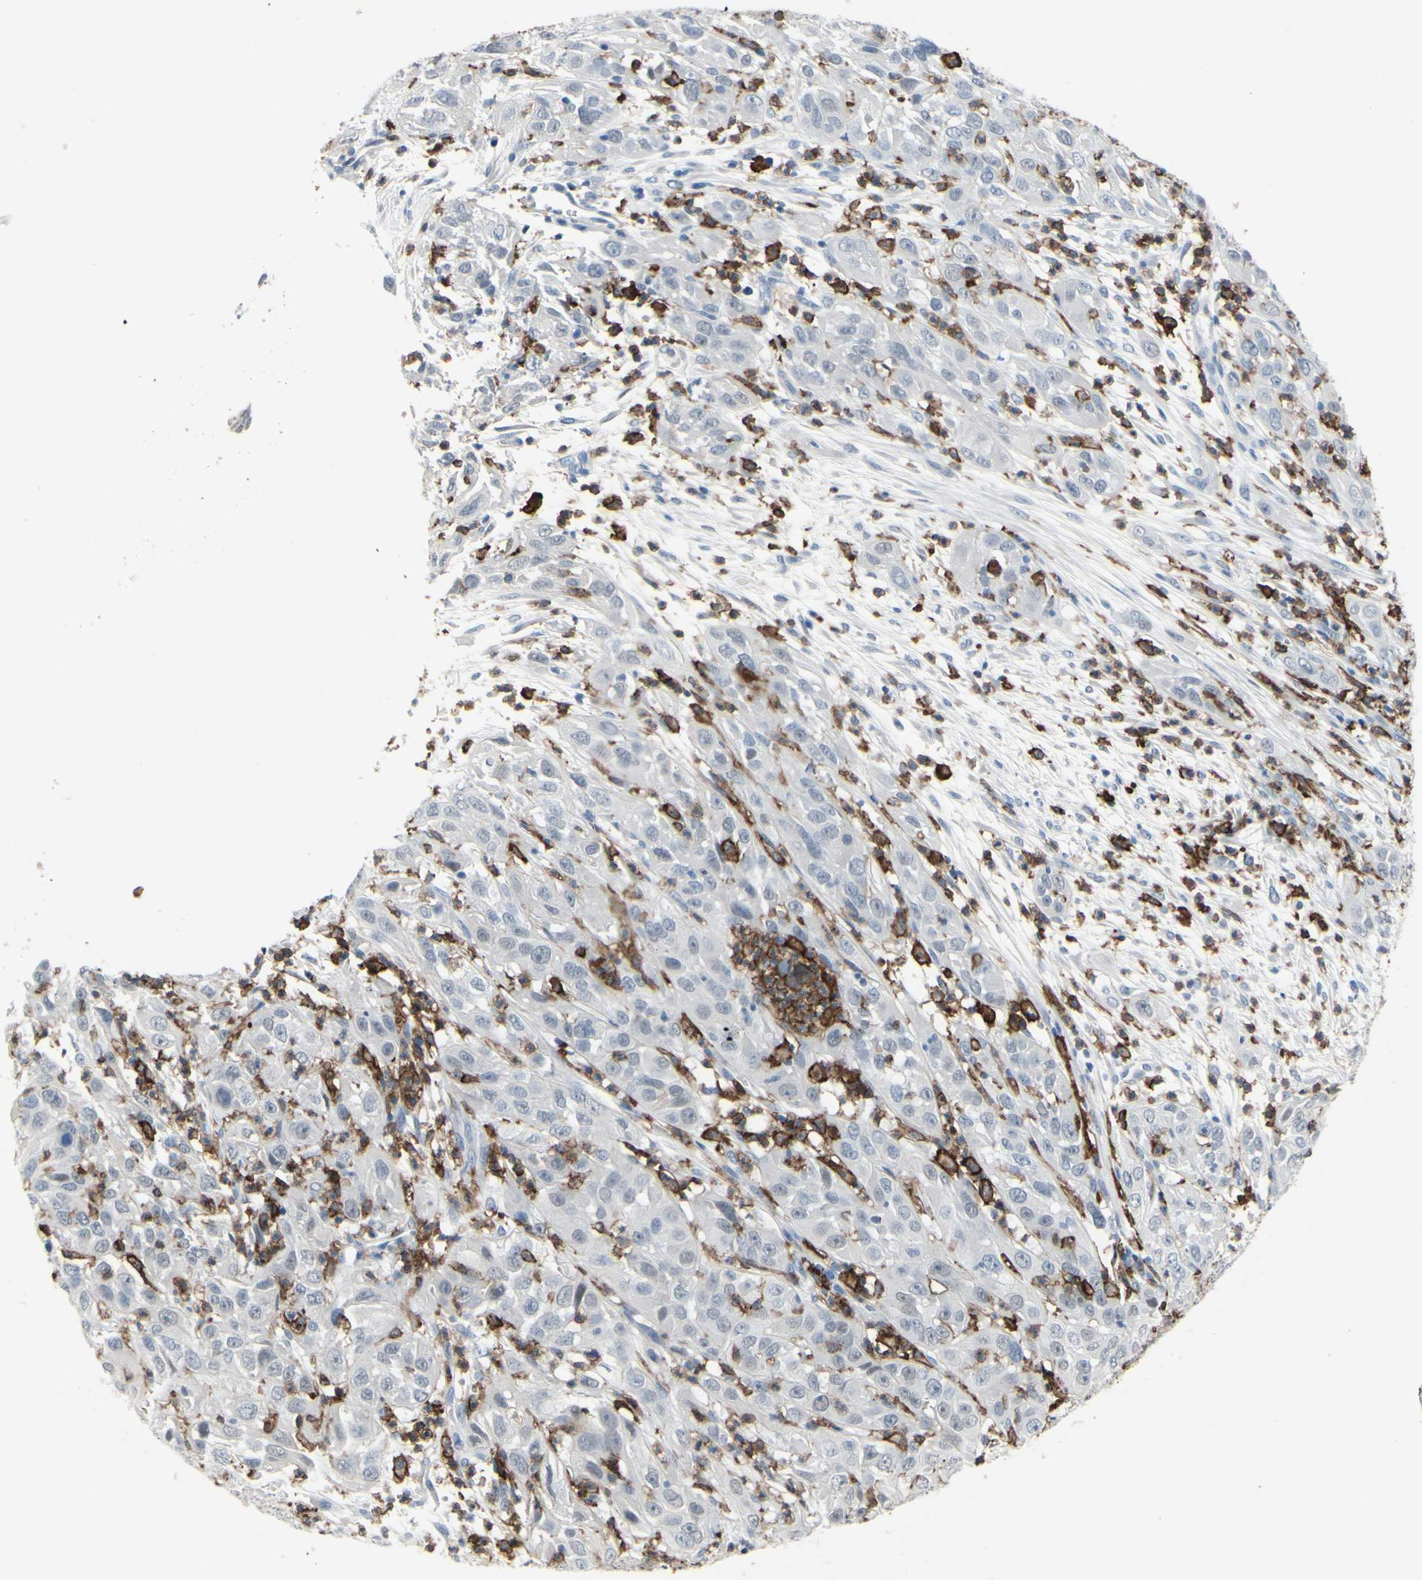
{"staining": {"intensity": "negative", "quantity": "none", "location": "none"}, "tissue": "cervical cancer", "cell_type": "Tumor cells", "image_type": "cancer", "snomed": [{"axis": "morphology", "description": "Squamous cell carcinoma, NOS"}, {"axis": "topography", "description": "Cervix"}], "caption": "Tumor cells are negative for protein expression in human cervical cancer (squamous cell carcinoma).", "gene": "FCGR2A", "patient": {"sex": "female", "age": 32}}